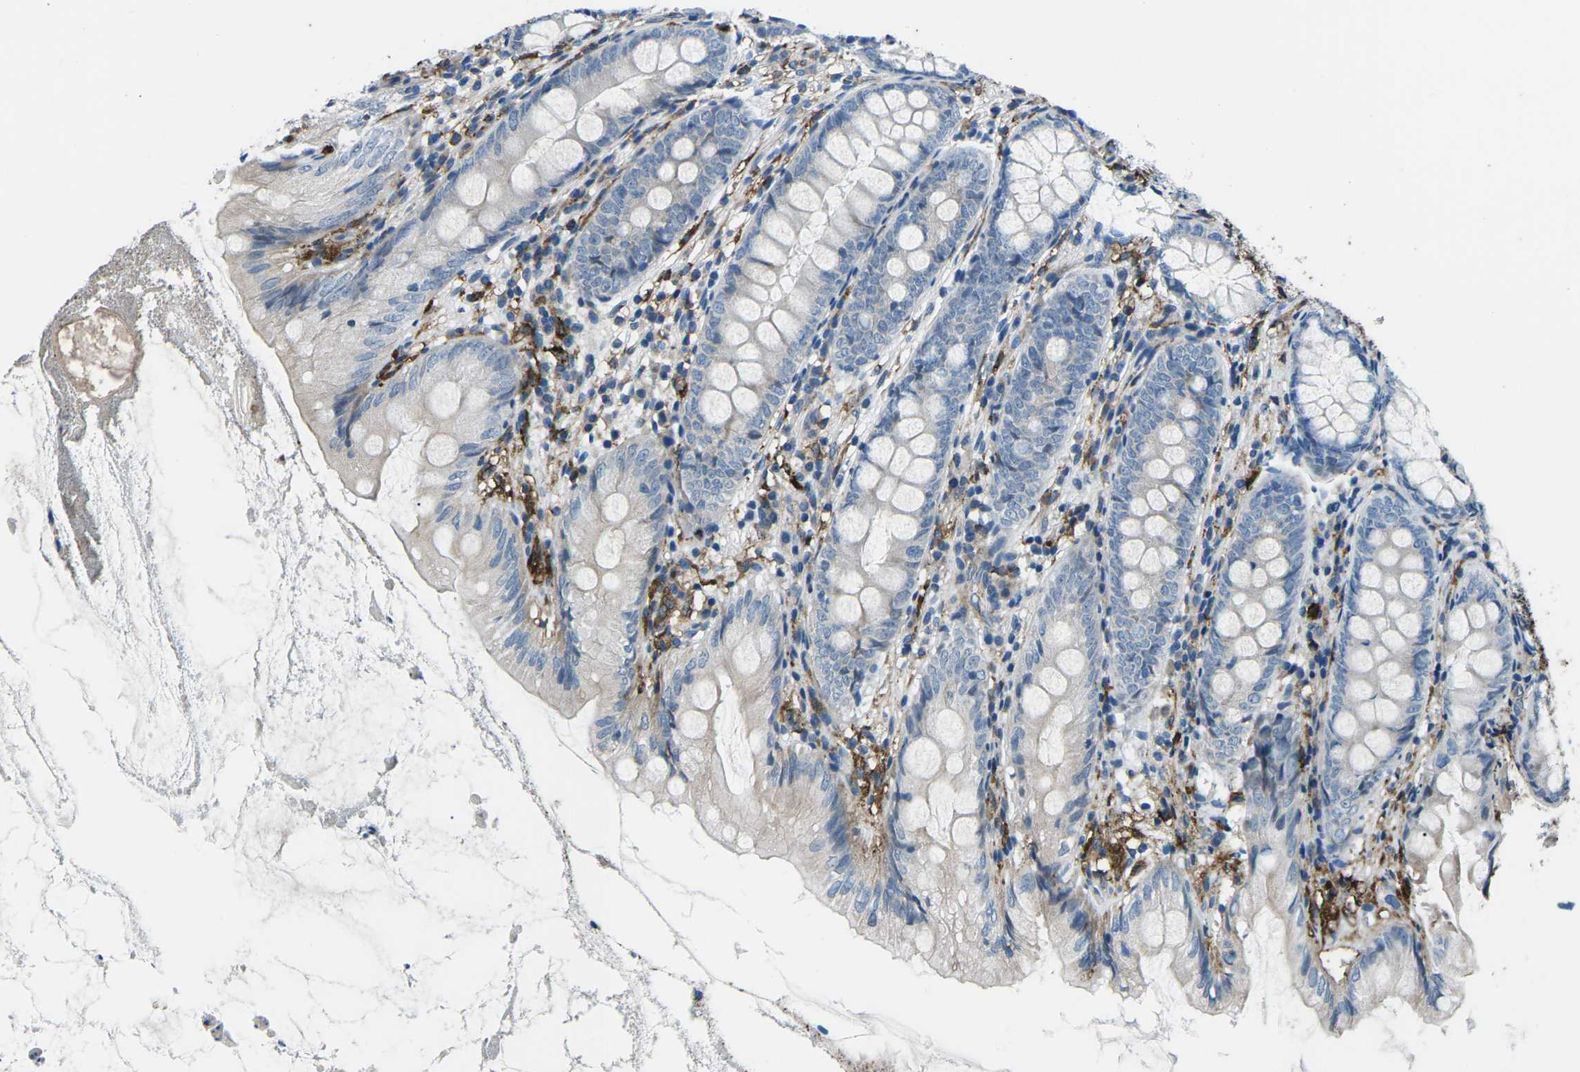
{"staining": {"intensity": "moderate", "quantity": "25%-75%", "location": "cytoplasmic/membranous"}, "tissue": "appendix", "cell_type": "Glandular cells", "image_type": "normal", "snomed": [{"axis": "morphology", "description": "Normal tissue, NOS"}, {"axis": "topography", "description": "Appendix"}], "caption": "Immunohistochemistry (IHC) image of normal appendix stained for a protein (brown), which exhibits medium levels of moderate cytoplasmic/membranous staining in approximately 25%-75% of glandular cells.", "gene": "PTPN1", "patient": {"sex": "female", "age": 77}}